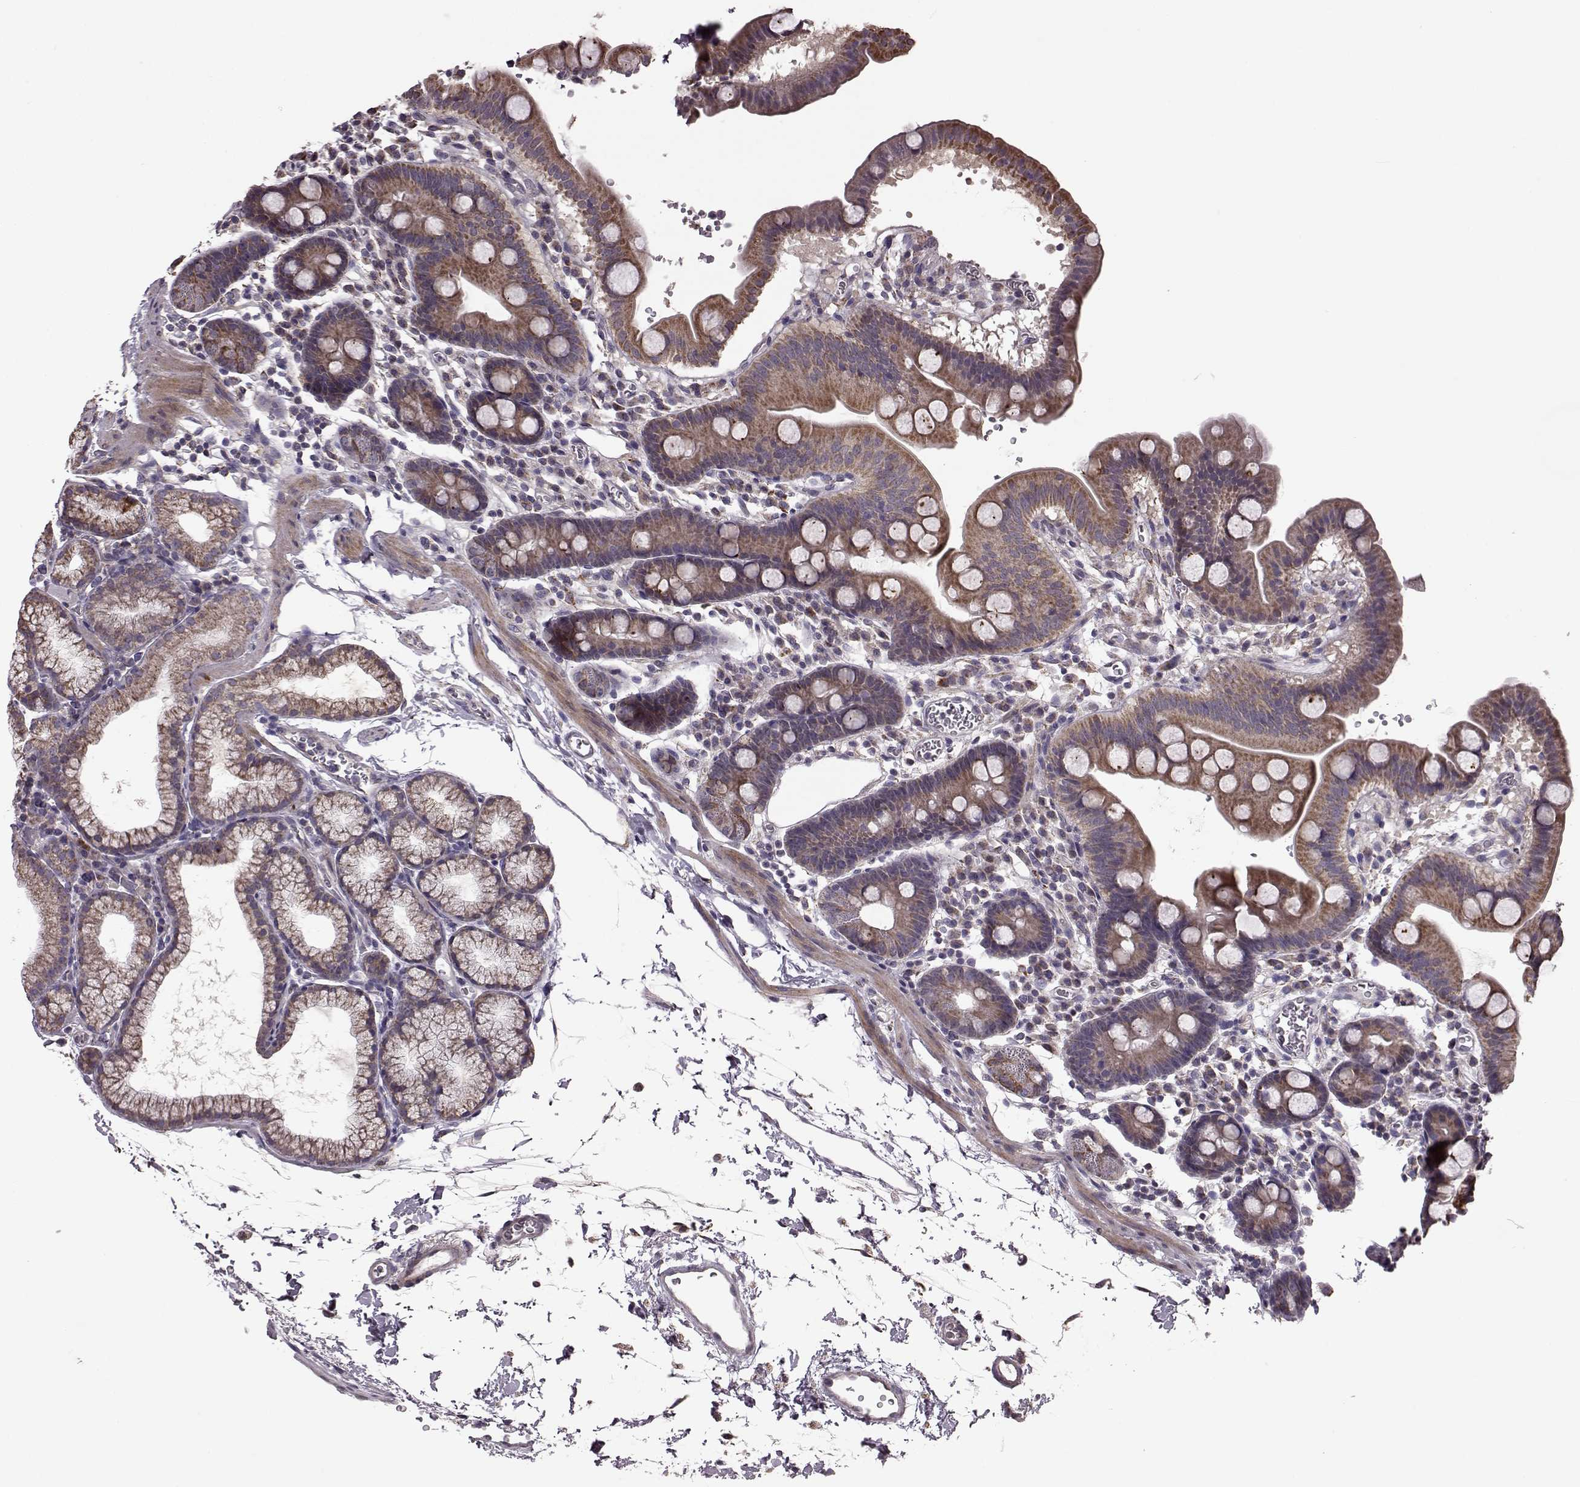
{"staining": {"intensity": "moderate", "quantity": ">75%", "location": "cytoplasmic/membranous"}, "tissue": "duodenum", "cell_type": "Glandular cells", "image_type": "normal", "snomed": [{"axis": "morphology", "description": "Normal tissue, NOS"}, {"axis": "topography", "description": "Duodenum"}], "caption": "An IHC histopathology image of normal tissue is shown. Protein staining in brown labels moderate cytoplasmic/membranous positivity in duodenum within glandular cells. The protein of interest is shown in brown color, while the nuclei are stained blue.", "gene": "PUDP", "patient": {"sex": "male", "age": 59}}